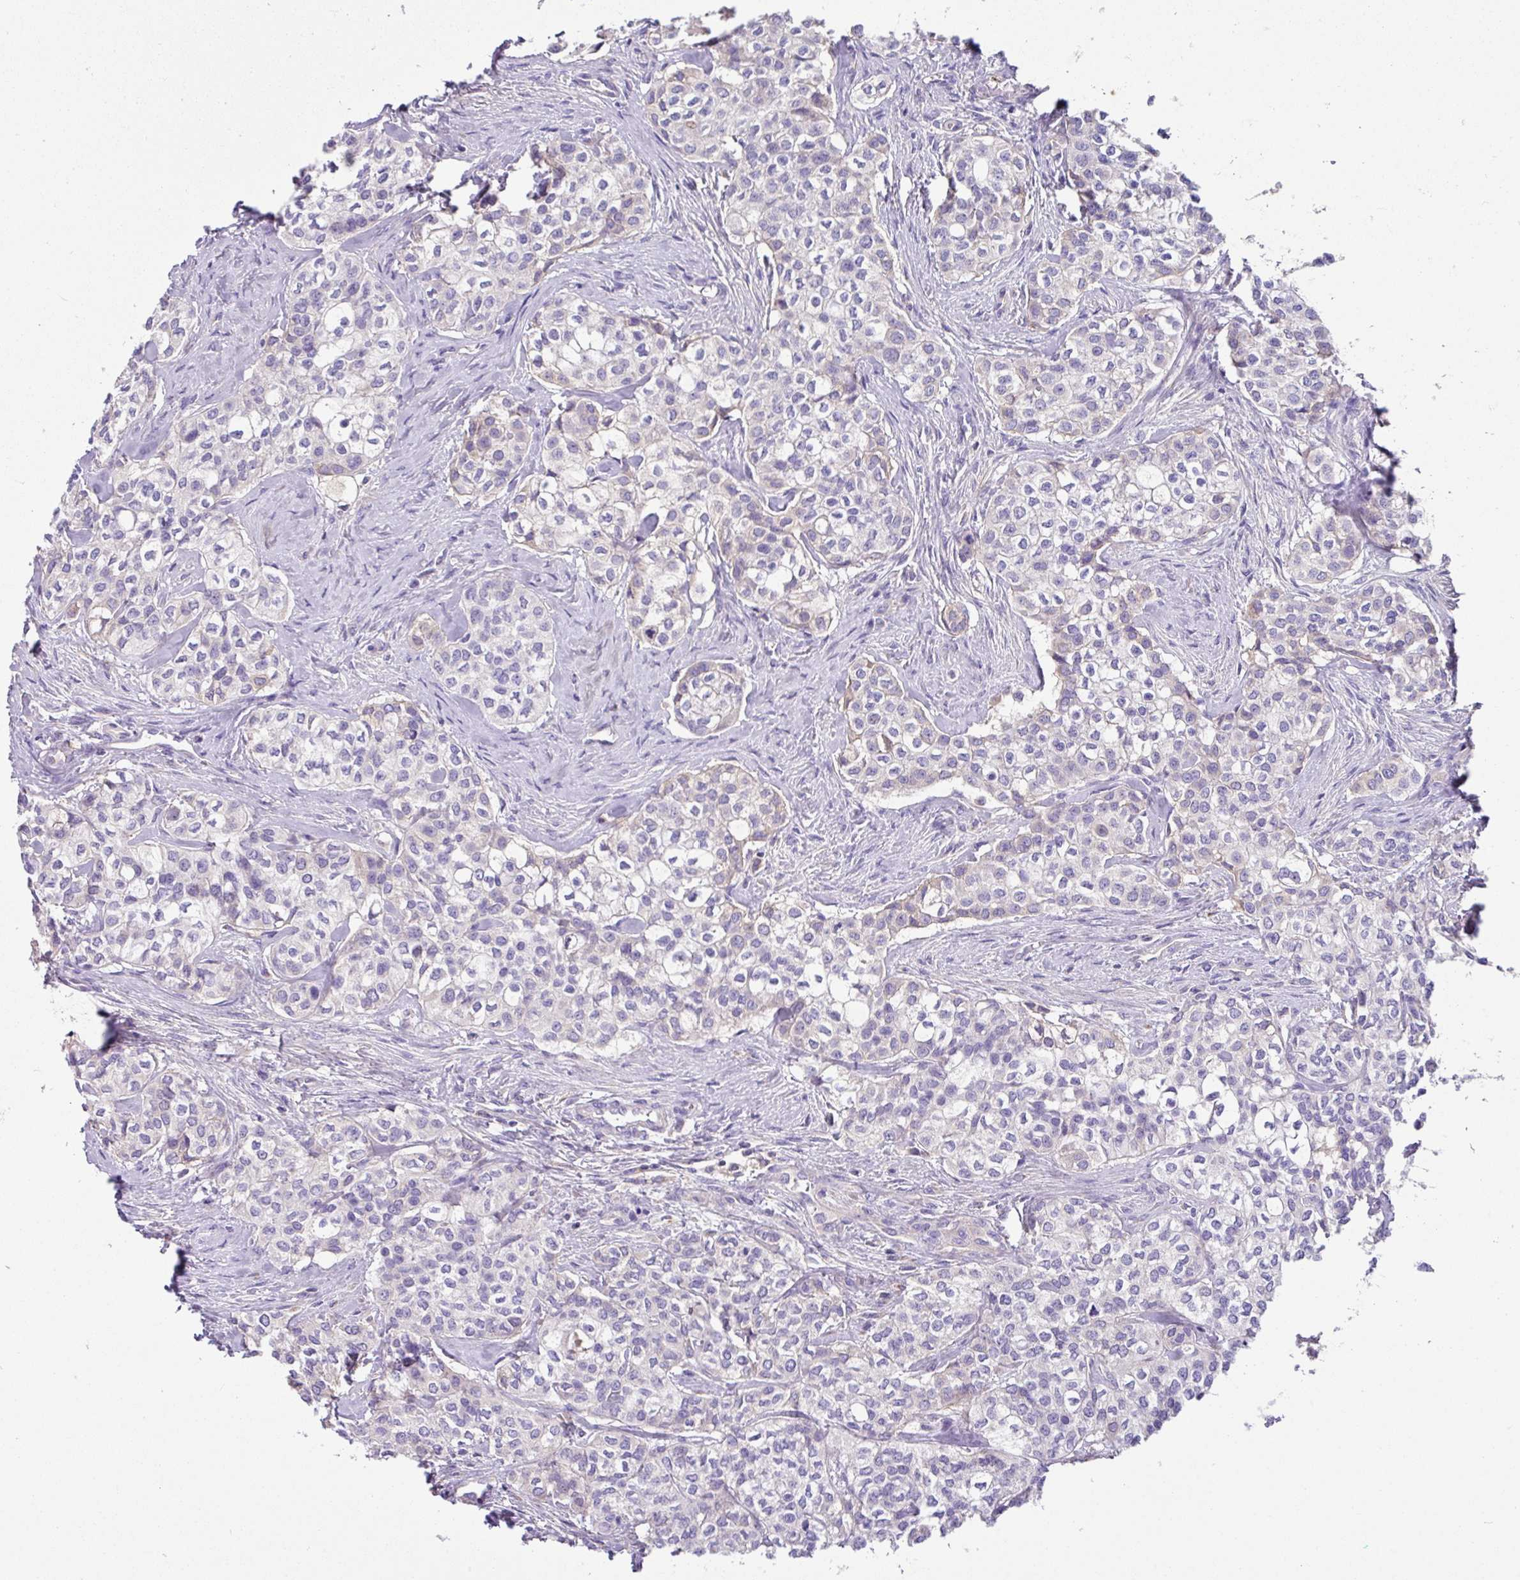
{"staining": {"intensity": "negative", "quantity": "none", "location": "none"}, "tissue": "head and neck cancer", "cell_type": "Tumor cells", "image_type": "cancer", "snomed": [{"axis": "morphology", "description": "Adenocarcinoma, NOS"}, {"axis": "topography", "description": "Head-Neck"}], "caption": "Tumor cells are negative for brown protein staining in head and neck adenocarcinoma.", "gene": "CRISP3", "patient": {"sex": "male", "age": 81}}